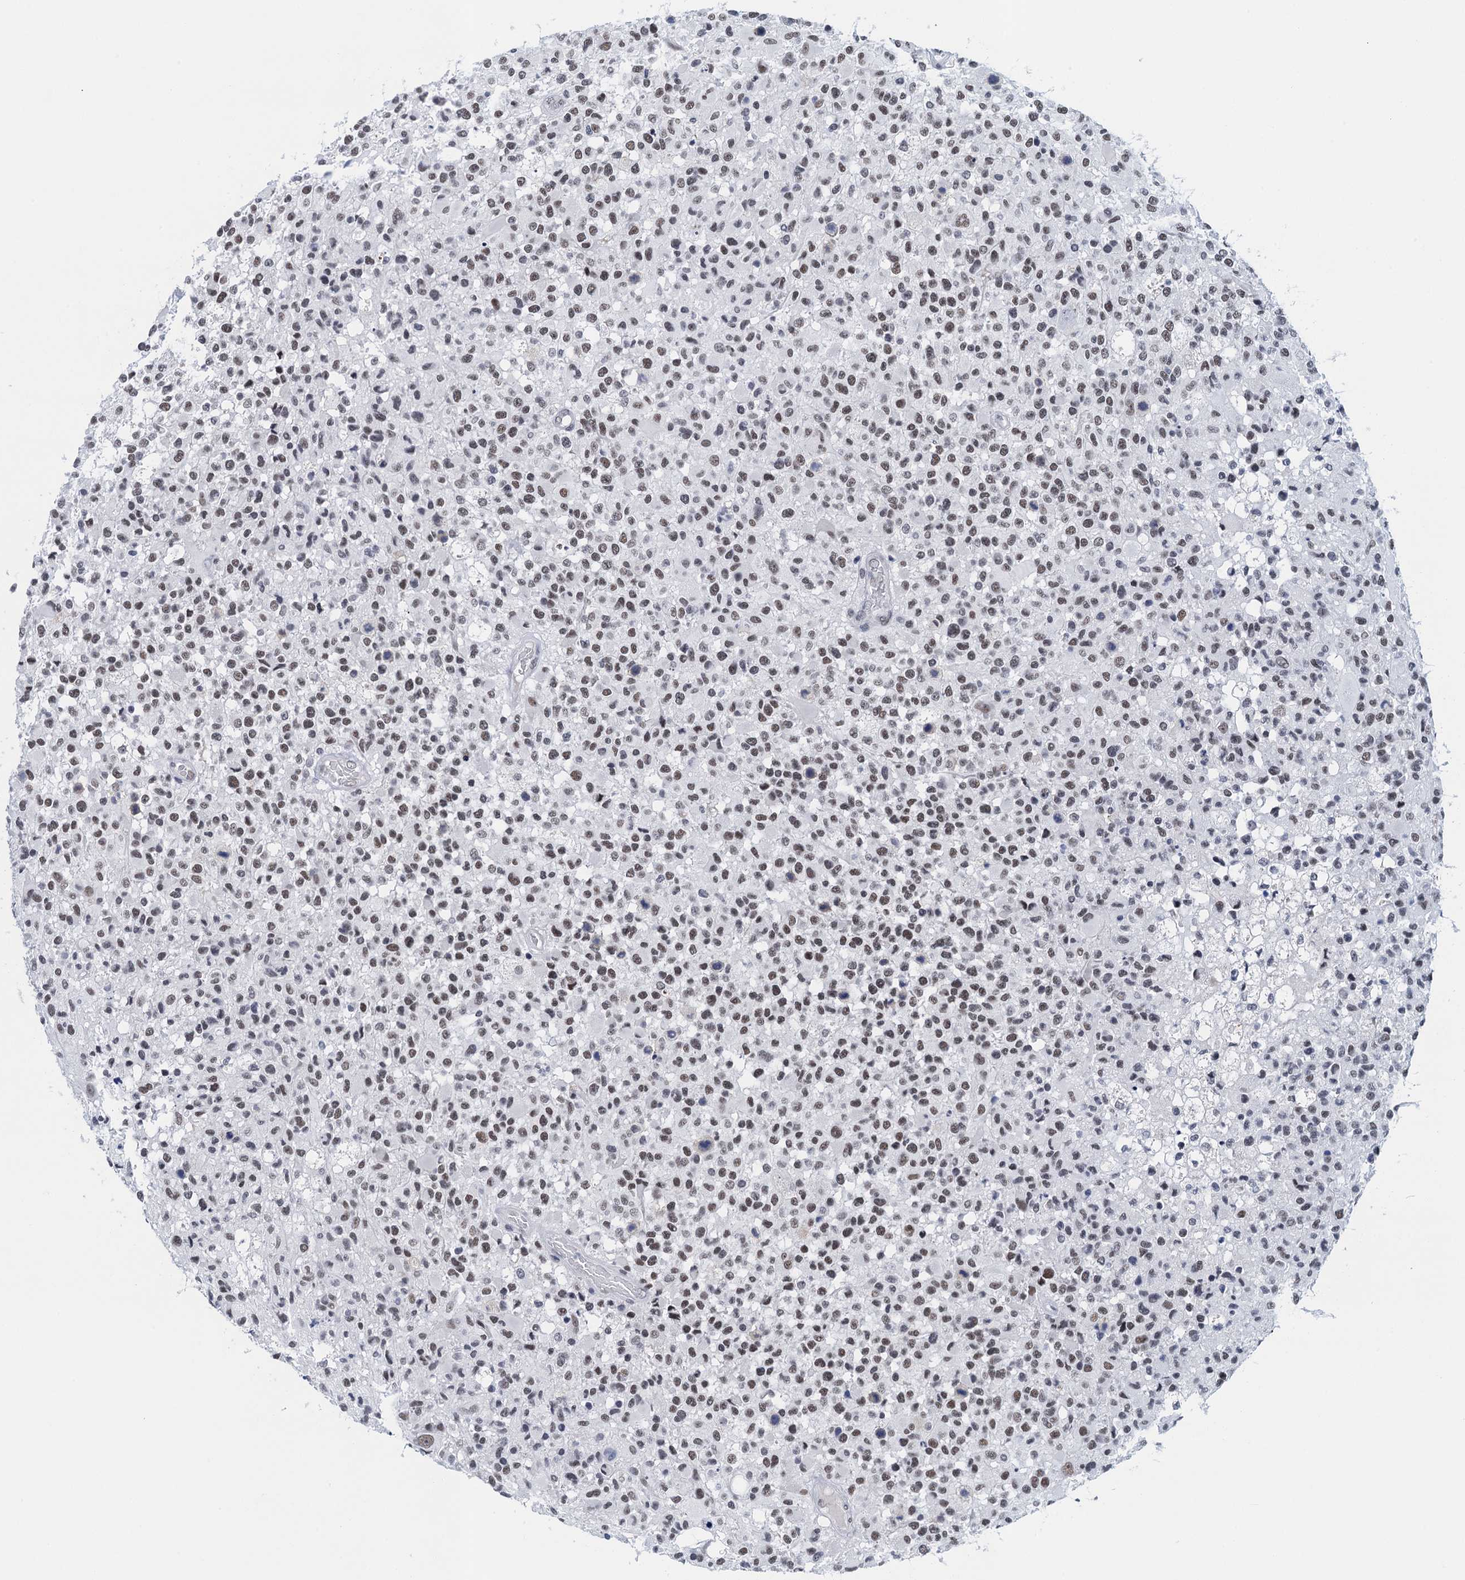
{"staining": {"intensity": "weak", "quantity": ">75%", "location": "nuclear"}, "tissue": "glioma", "cell_type": "Tumor cells", "image_type": "cancer", "snomed": [{"axis": "morphology", "description": "Glioma, malignant, High grade"}, {"axis": "morphology", "description": "Glioblastoma, NOS"}, {"axis": "topography", "description": "Brain"}], "caption": "An IHC histopathology image of neoplastic tissue is shown. Protein staining in brown labels weak nuclear positivity in glioma within tumor cells.", "gene": "EPS8L1", "patient": {"sex": "male", "age": 60}}